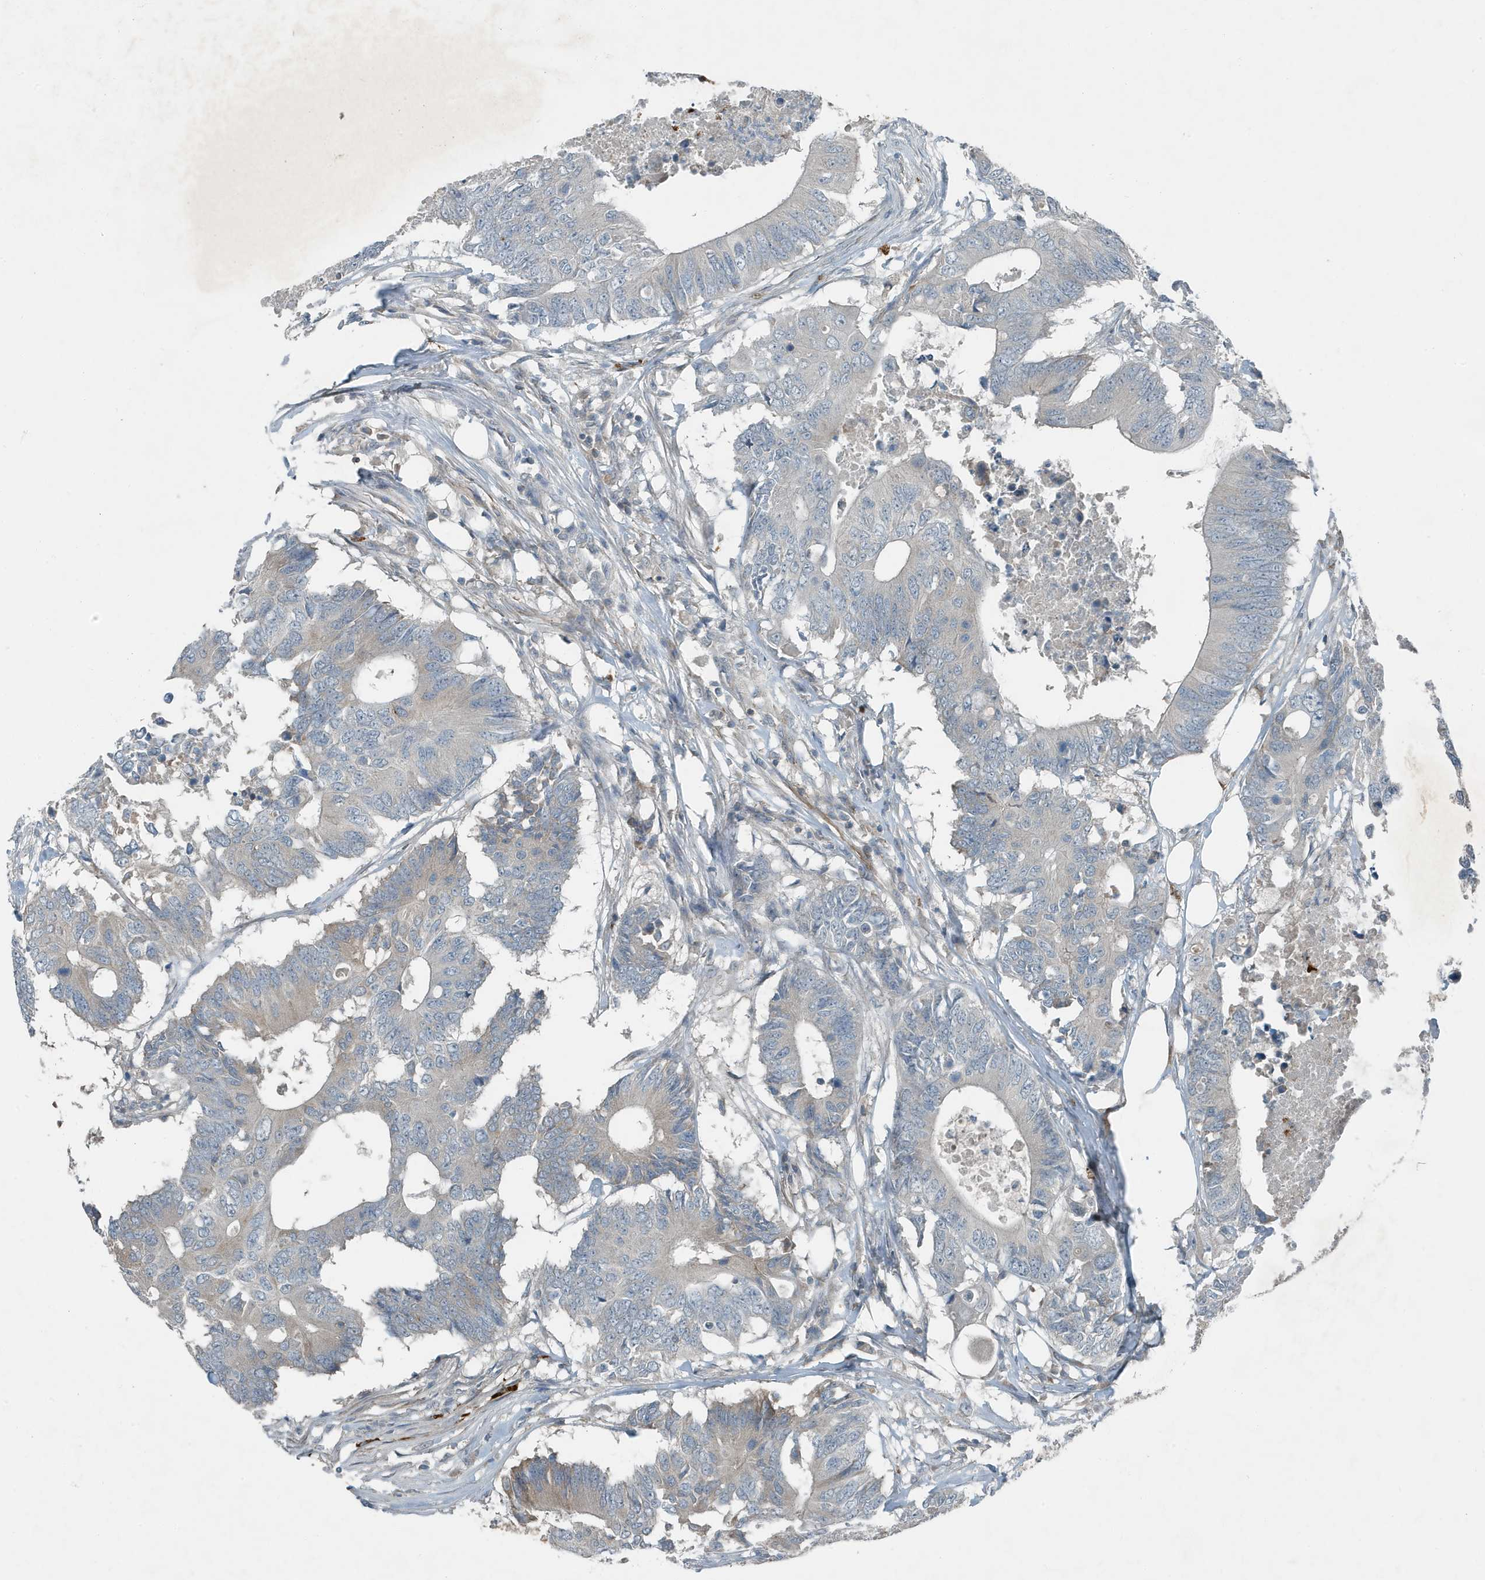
{"staining": {"intensity": "weak", "quantity": "<25%", "location": "cytoplasmic/membranous"}, "tissue": "colorectal cancer", "cell_type": "Tumor cells", "image_type": "cancer", "snomed": [{"axis": "morphology", "description": "Adenocarcinoma, NOS"}, {"axis": "topography", "description": "Colon"}], "caption": "High magnification brightfield microscopy of adenocarcinoma (colorectal) stained with DAB (3,3'-diaminobenzidine) (brown) and counterstained with hematoxylin (blue): tumor cells show no significant positivity.", "gene": "DAPP1", "patient": {"sex": "male", "age": 71}}